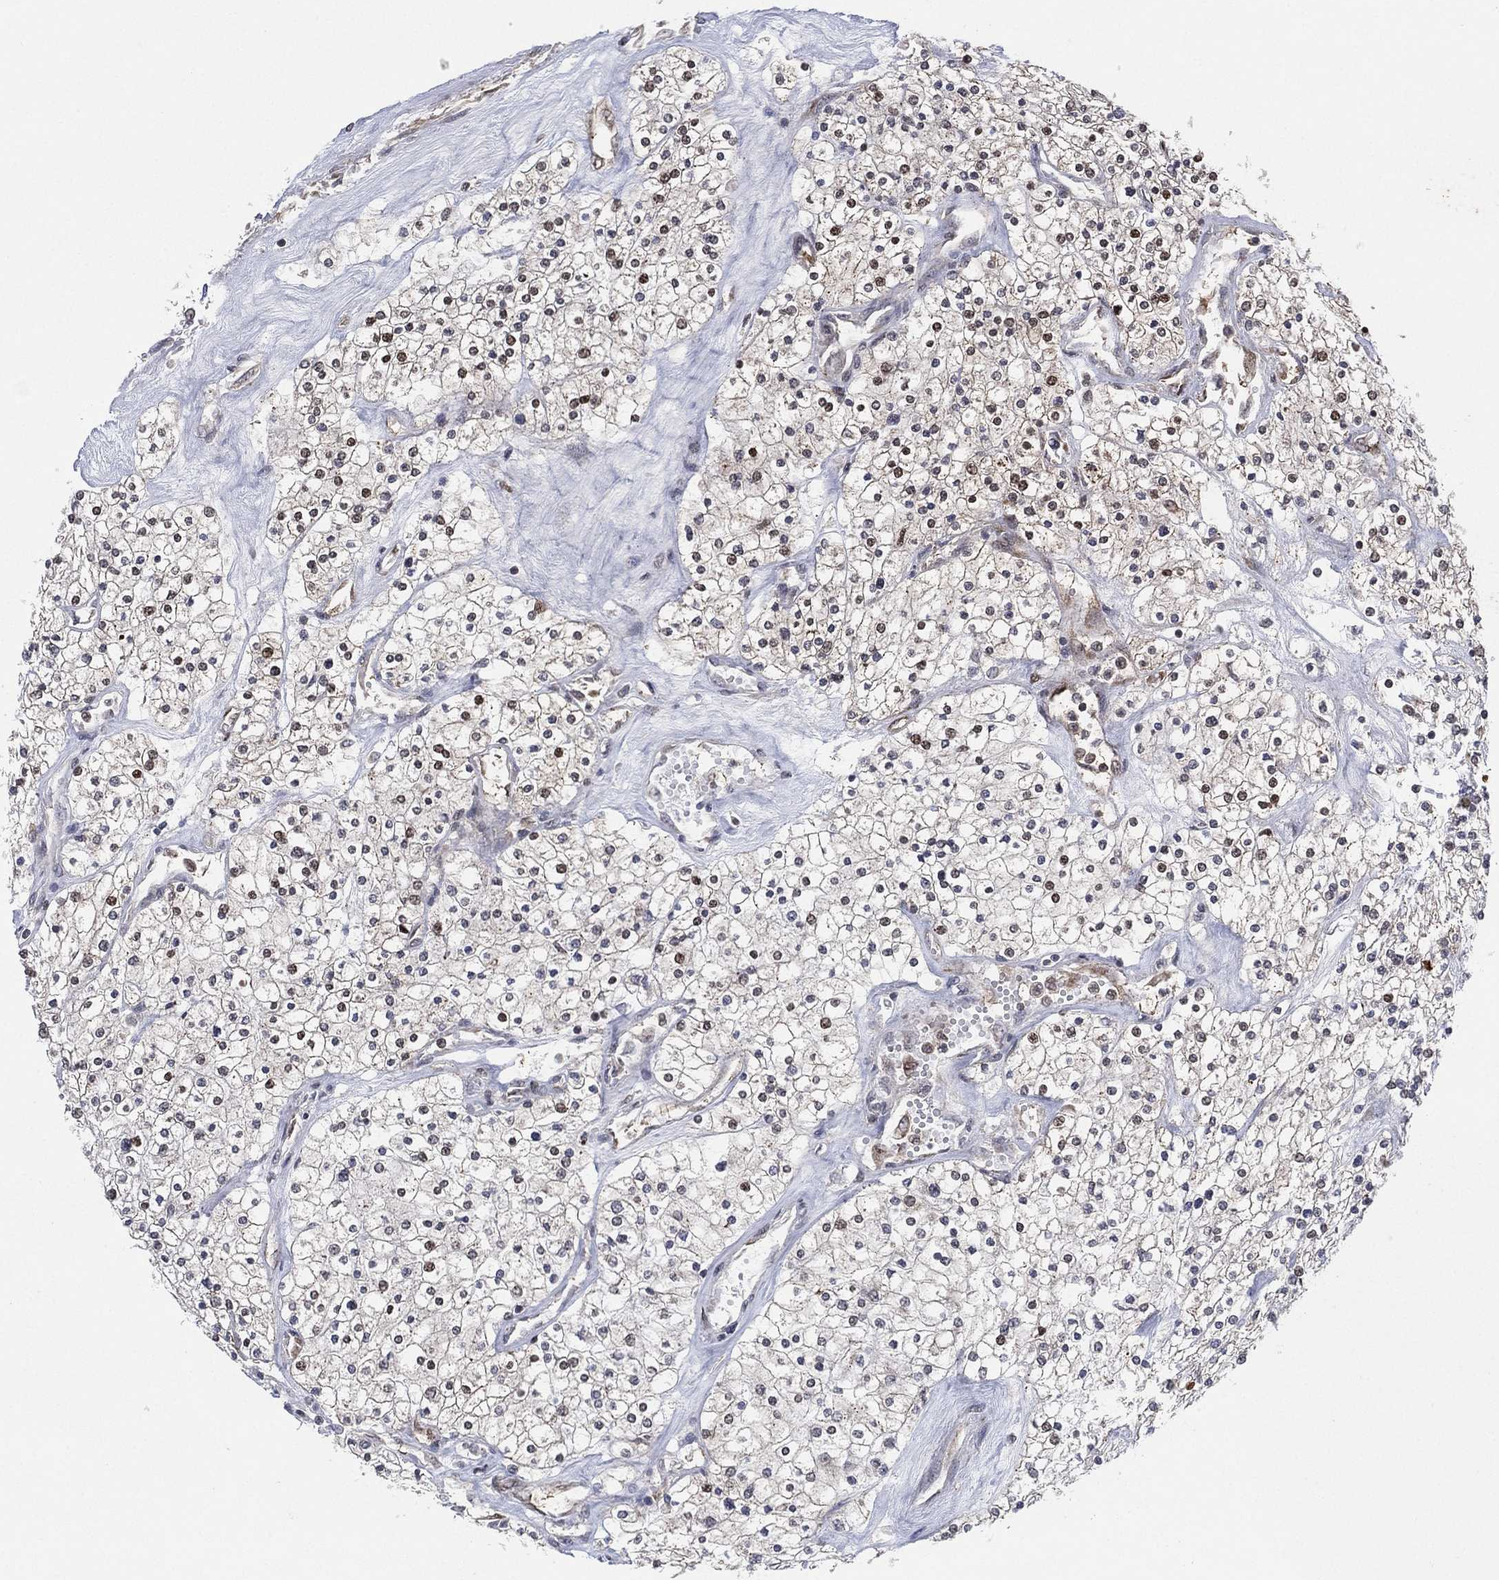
{"staining": {"intensity": "moderate", "quantity": "<25%", "location": "cytoplasmic/membranous"}, "tissue": "renal cancer", "cell_type": "Tumor cells", "image_type": "cancer", "snomed": [{"axis": "morphology", "description": "Adenocarcinoma, NOS"}, {"axis": "topography", "description": "Kidney"}], "caption": "Immunohistochemical staining of renal adenocarcinoma displays low levels of moderate cytoplasmic/membranous protein positivity in about <25% of tumor cells.", "gene": "TMCO1", "patient": {"sex": "male", "age": 80}}